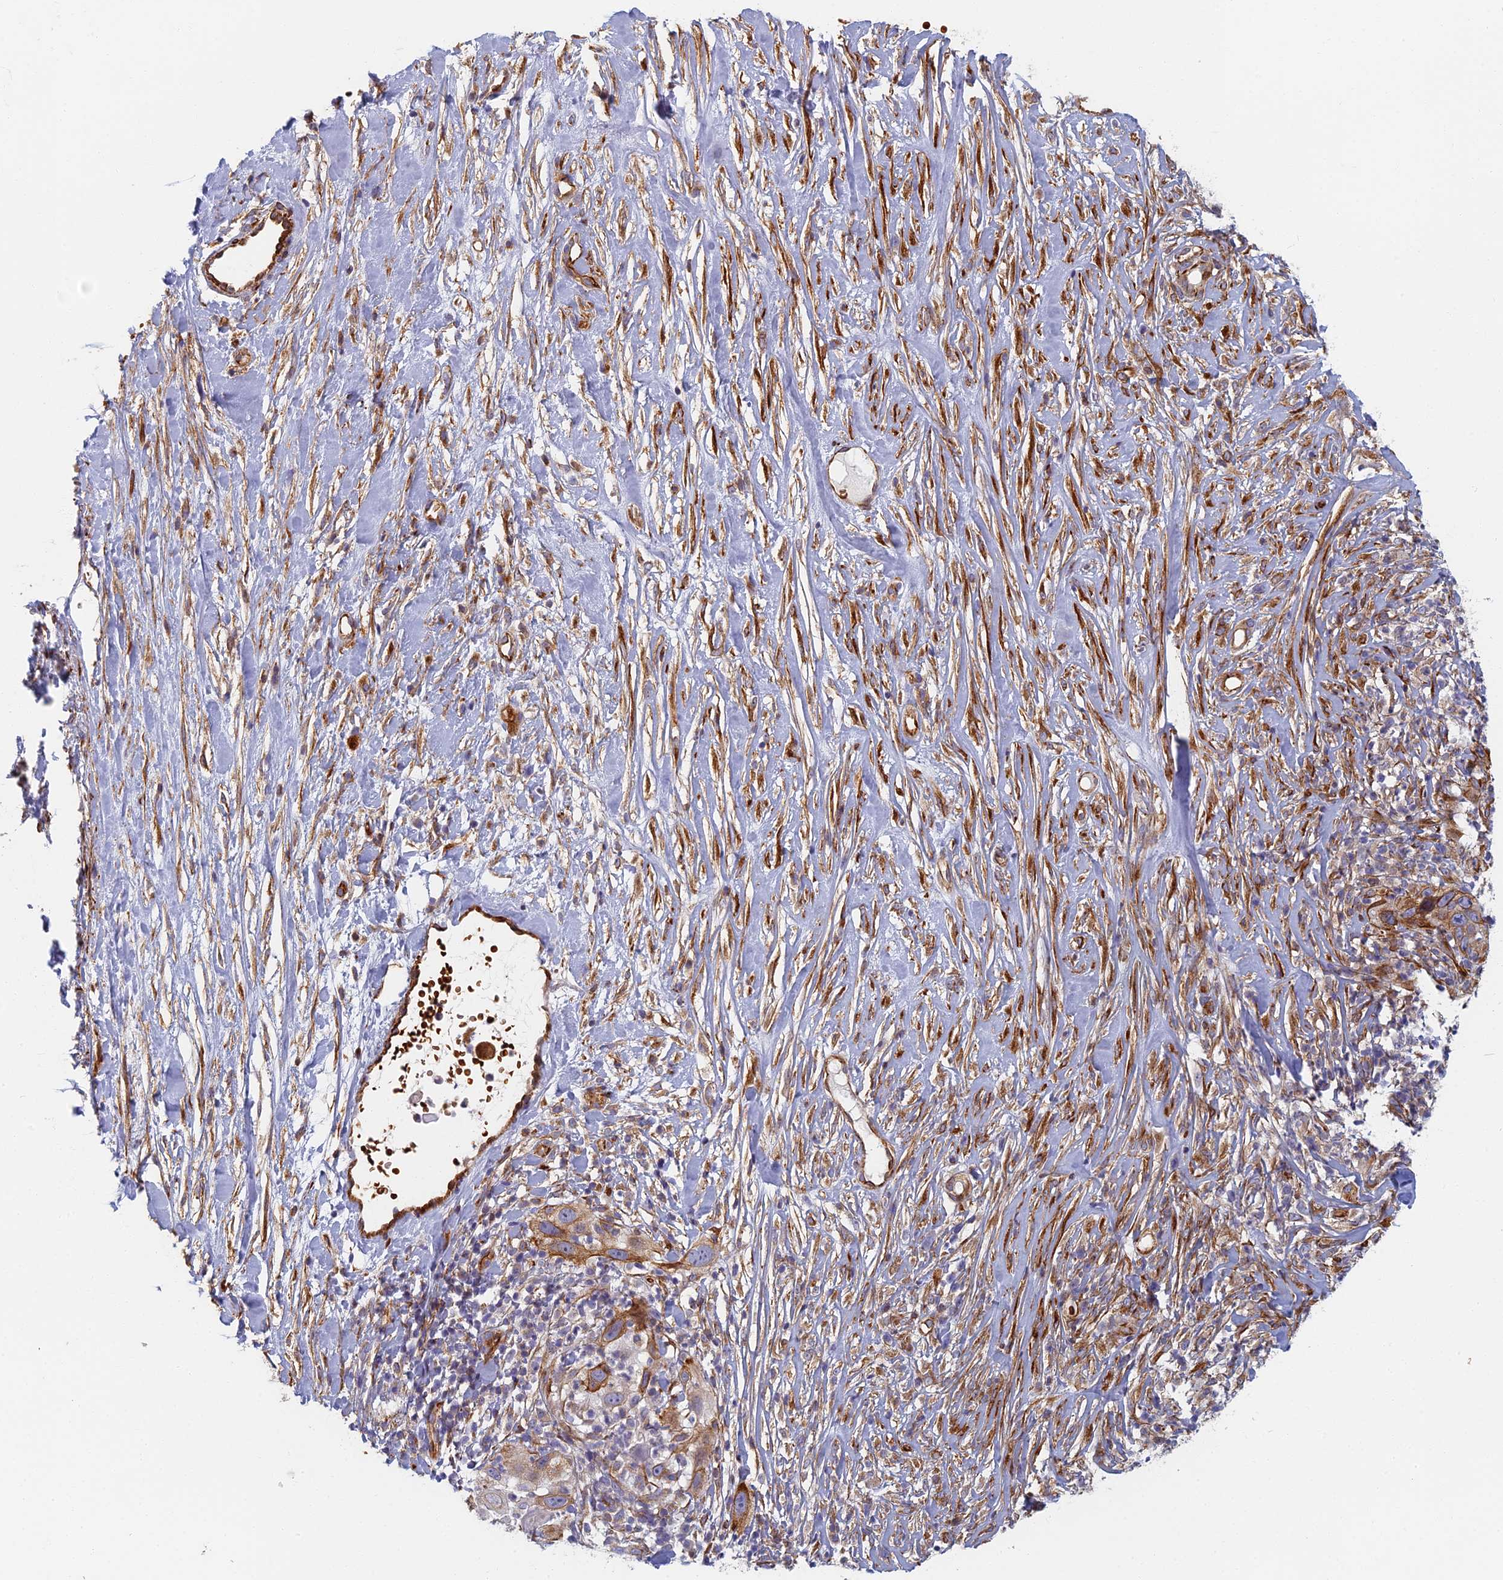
{"staining": {"intensity": "moderate", "quantity": ">75%", "location": "cytoplasmic/membranous"}, "tissue": "skin cancer", "cell_type": "Tumor cells", "image_type": "cancer", "snomed": [{"axis": "morphology", "description": "Squamous cell carcinoma, NOS"}, {"axis": "topography", "description": "Skin"}], "caption": "Immunohistochemistry staining of skin cancer, which demonstrates medium levels of moderate cytoplasmic/membranous expression in about >75% of tumor cells indicating moderate cytoplasmic/membranous protein positivity. The staining was performed using DAB (brown) for protein detection and nuclei were counterstained in hematoxylin (blue).", "gene": "ABCB10", "patient": {"sex": "female", "age": 44}}